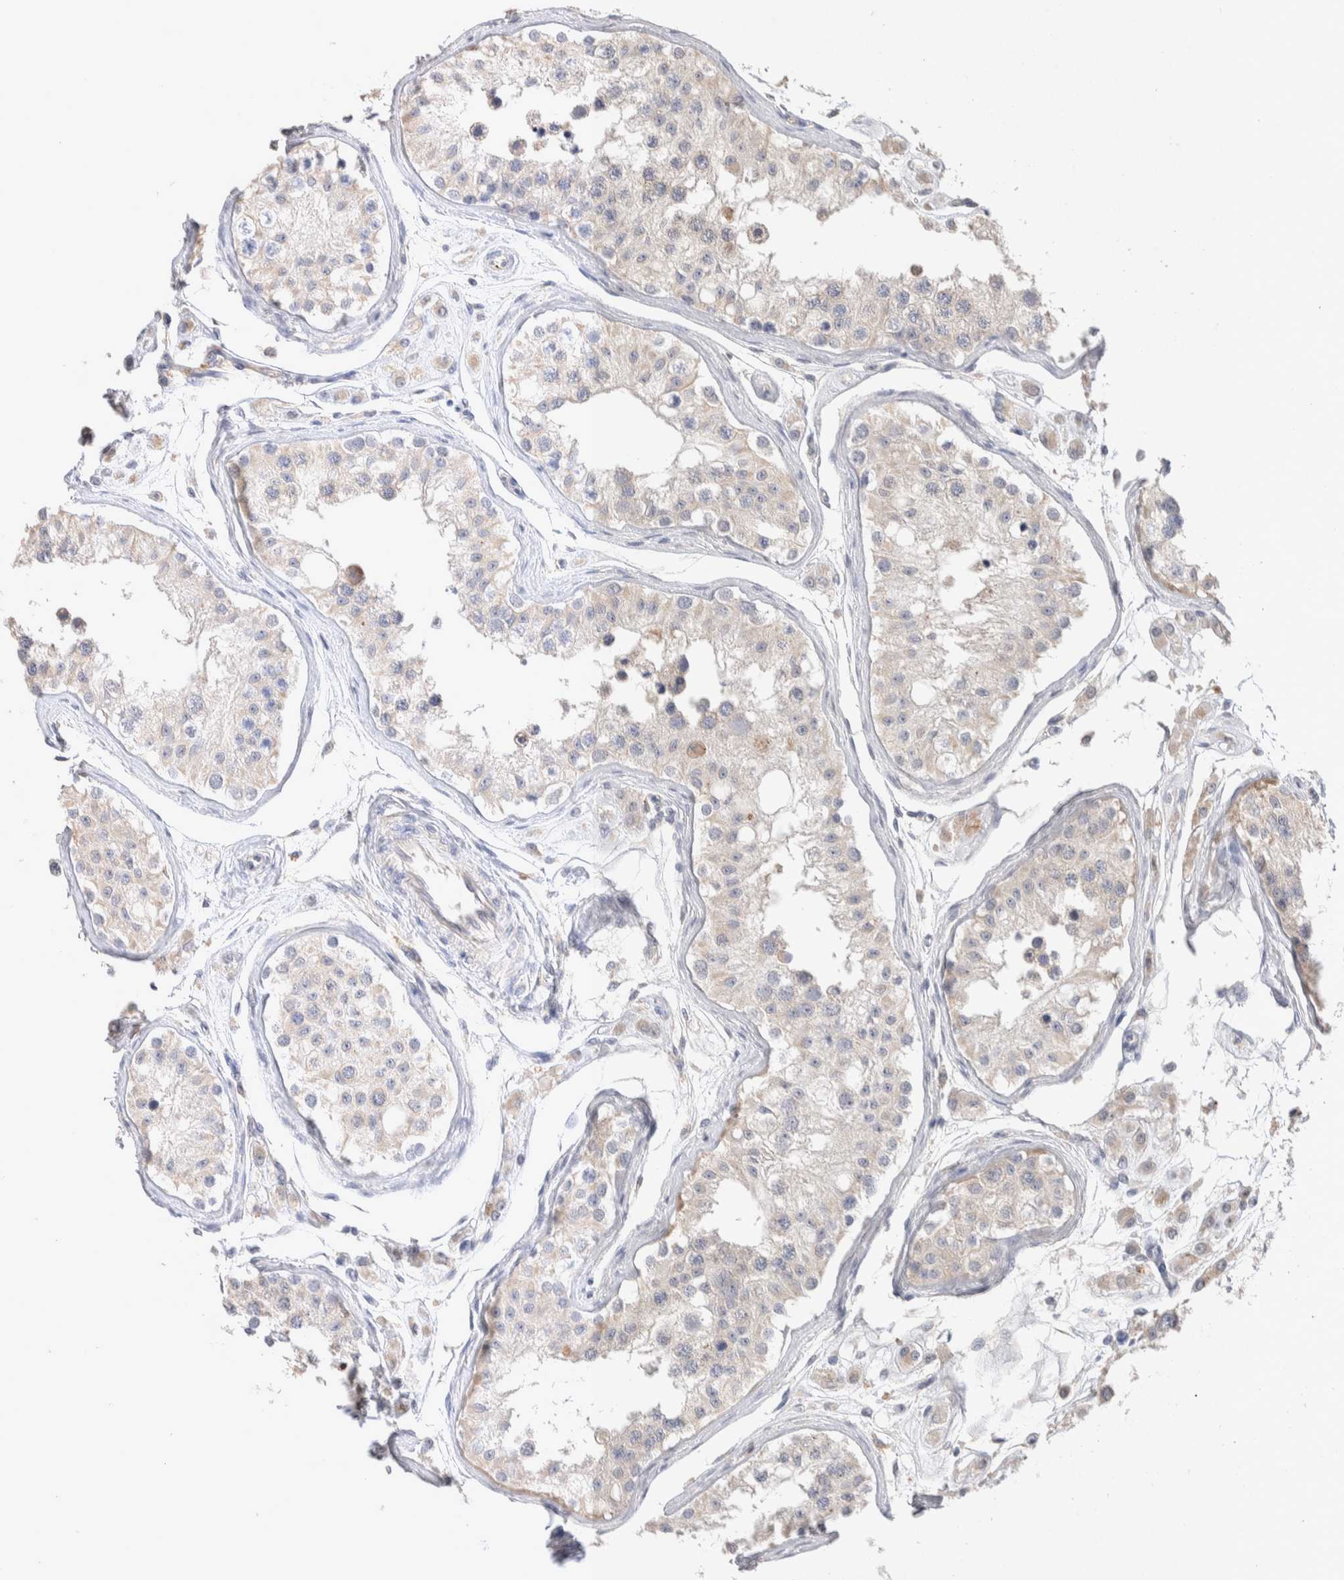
{"staining": {"intensity": "weak", "quantity": "<25%", "location": "cytoplasmic/membranous"}, "tissue": "testis", "cell_type": "Cells in seminiferous ducts", "image_type": "normal", "snomed": [{"axis": "morphology", "description": "Normal tissue, NOS"}, {"axis": "morphology", "description": "Adenocarcinoma, metastatic, NOS"}, {"axis": "topography", "description": "Testis"}], "caption": "Cells in seminiferous ducts show no significant expression in normal testis.", "gene": "FFAR2", "patient": {"sex": "male", "age": 26}}